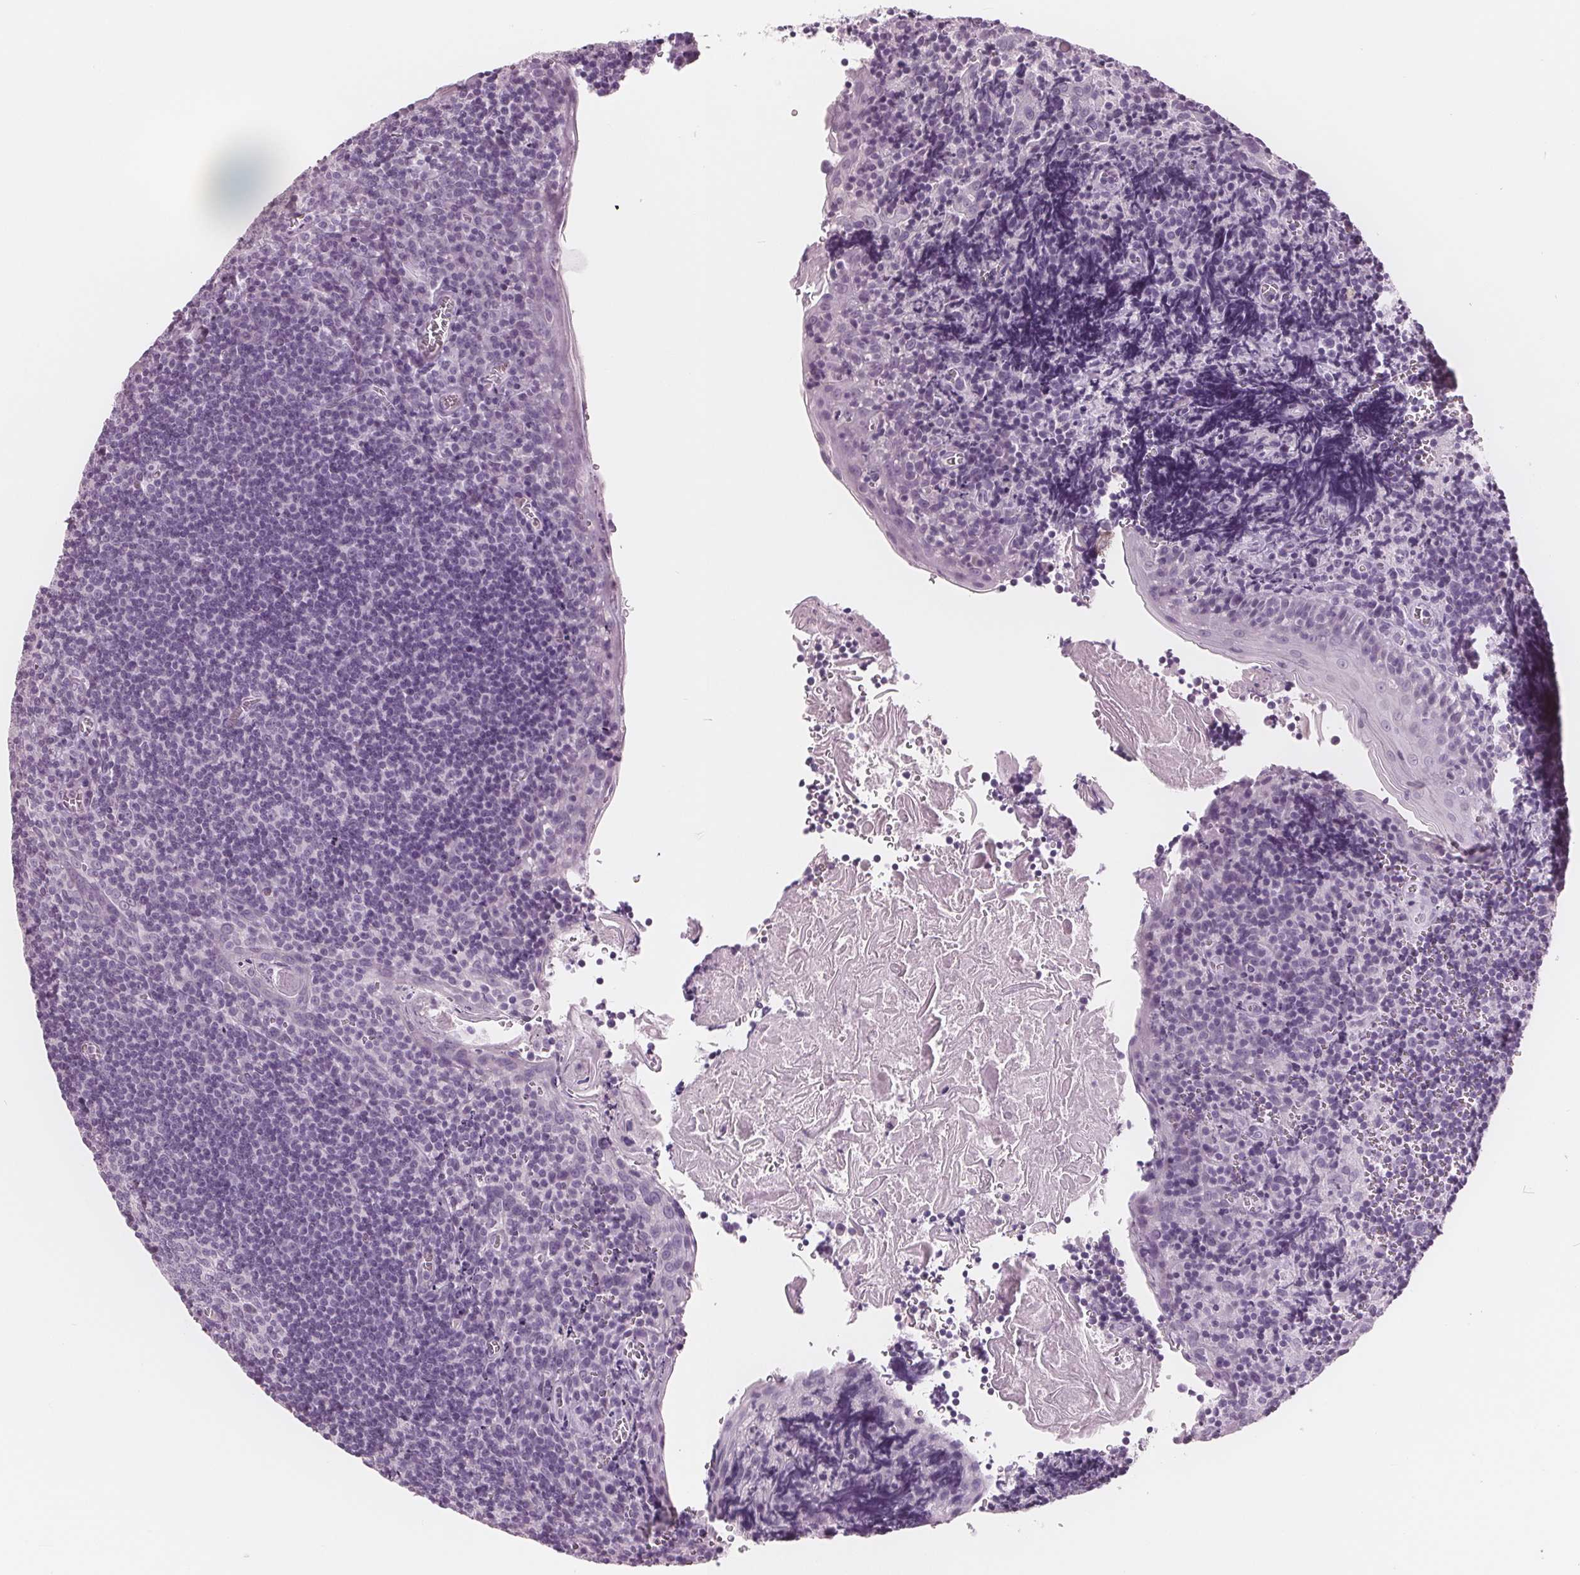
{"staining": {"intensity": "negative", "quantity": "none", "location": "none"}, "tissue": "tonsil", "cell_type": "Germinal center cells", "image_type": "normal", "snomed": [{"axis": "morphology", "description": "Normal tissue, NOS"}, {"axis": "morphology", "description": "Inflammation, NOS"}, {"axis": "topography", "description": "Tonsil"}], "caption": "Immunohistochemistry (IHC) of benign tonsil reveals no staining in germinal center cells. The staining is performed using DAB brown chromogen with nuclei counter-stained in using hematoxylin.", "gene": "AMBP", "patient": {"sex": "female", "age": 31}}